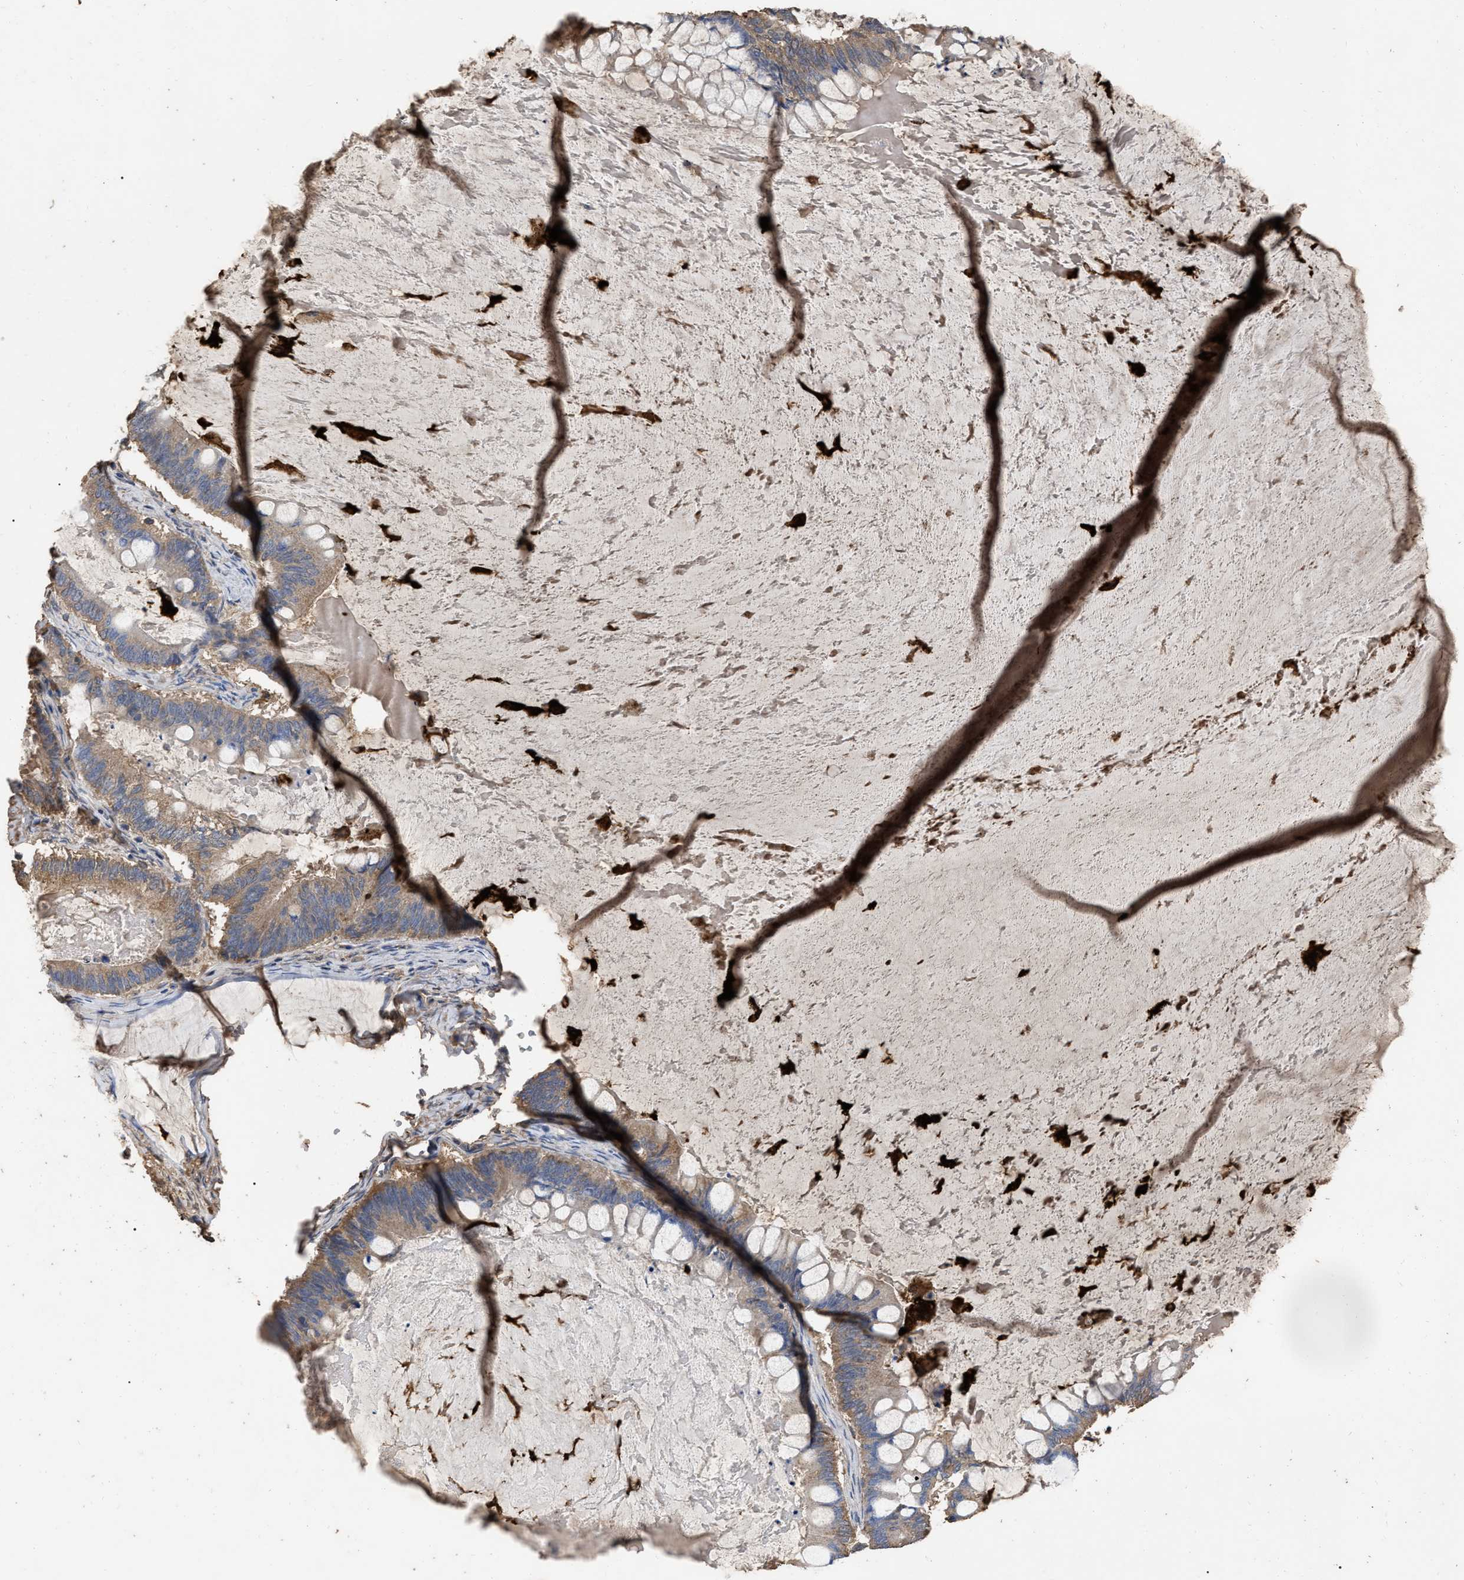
{"staining": {"intensity": "weak", "quantity": ">75%", "location": "cytoplasmic/membranous"}, "tissue": "ovarian cancer", "cell_type": "Tumor cells", "image_type": "cancer", "snomed": [{"axis": "morphology", "description": "Cystadenocarcinoma, mucinous, NOS"}, {"axis": "topography", "description": "Ovary"}], "caption": "There is low levels of weak cytoplasmic/membranous positivity in tumor cells of mucinous cystadenocarcinoma (ovarian), as demonstrated by immunohistochemical staining (brown color).", "gene": "GPR179", "patient": {"sex": "female", "age": 61}}